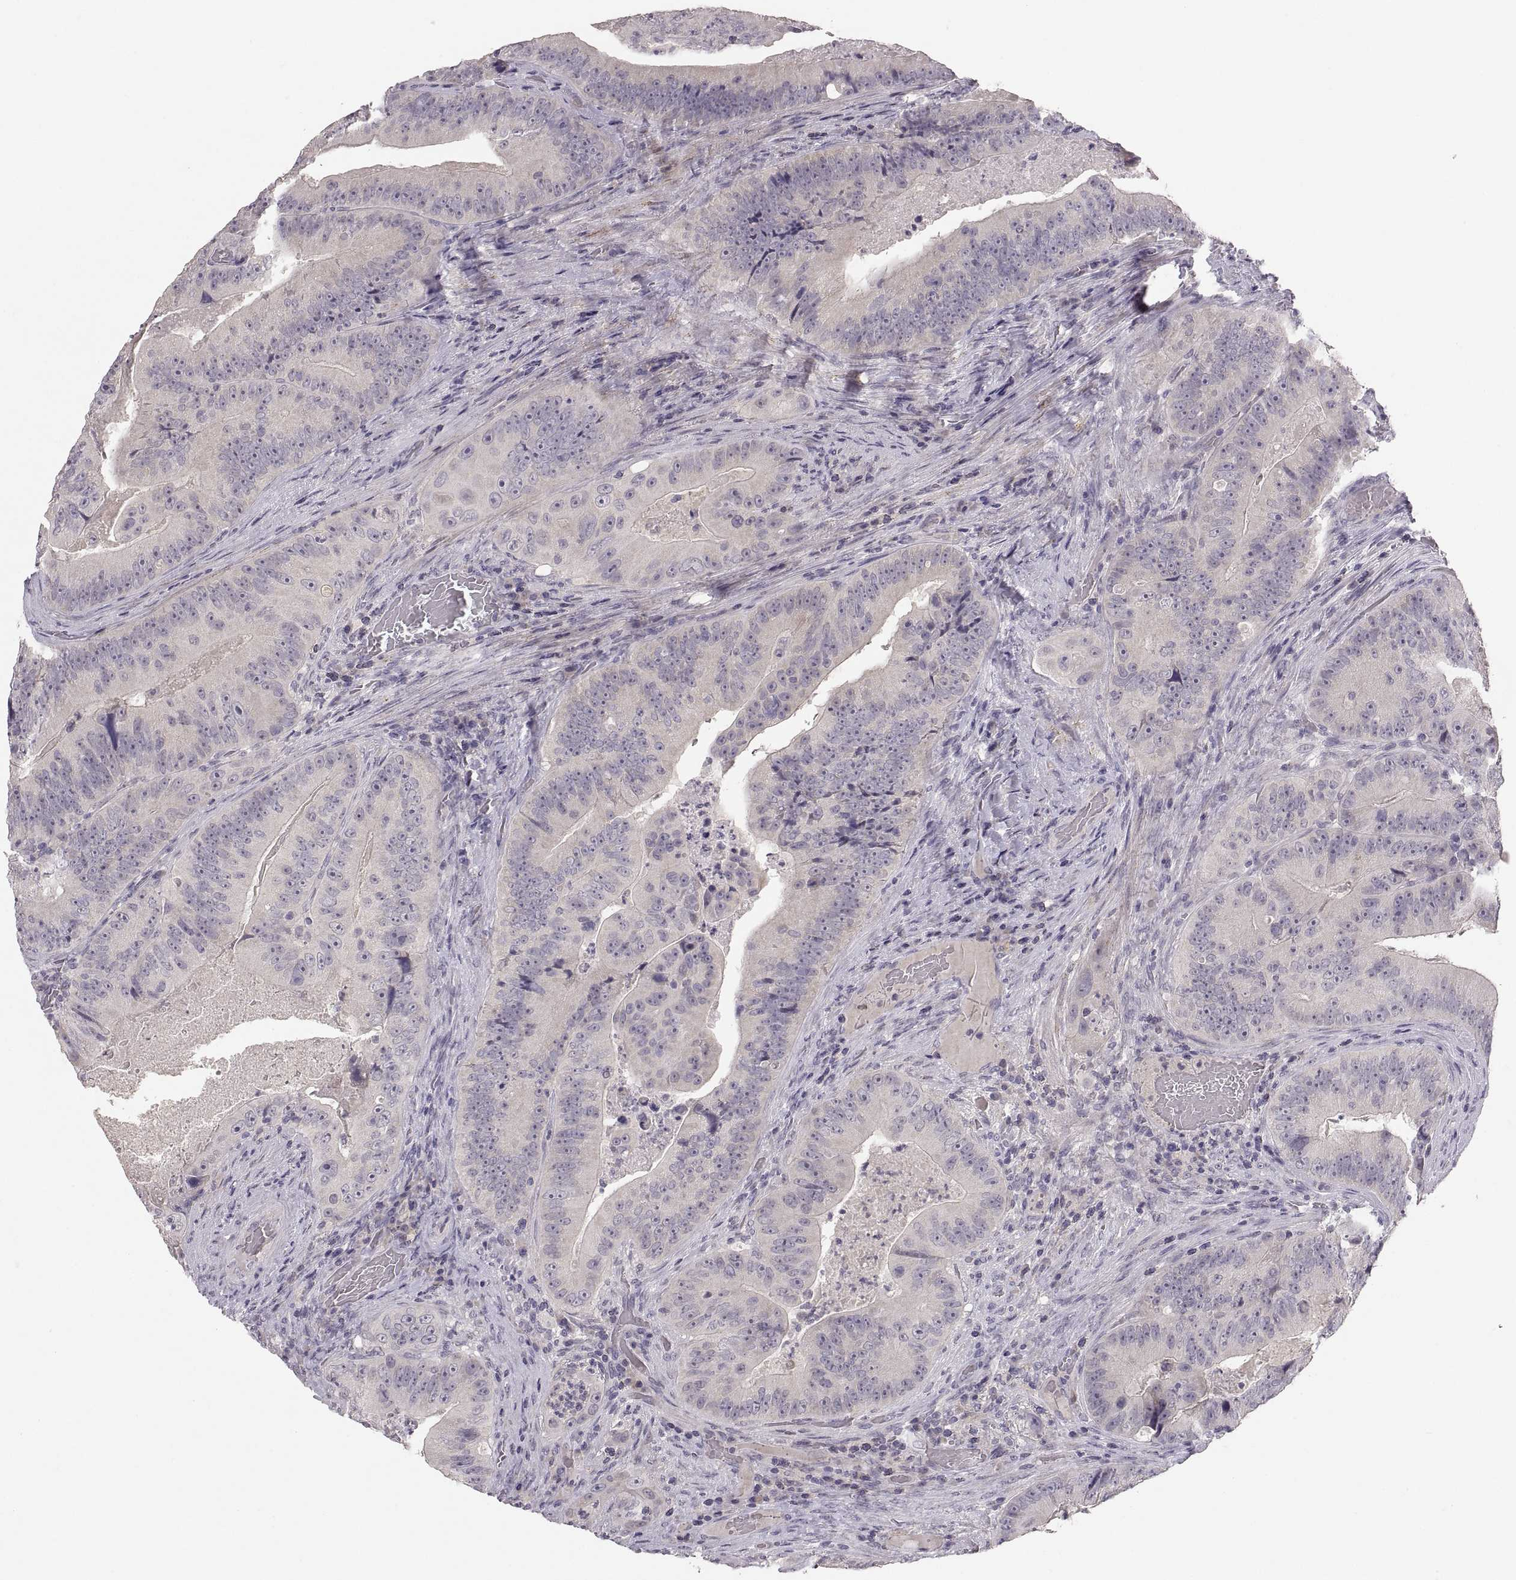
{"staining": {"intensity": "negative", "quantity": "none", "location": "none"}, "tissue": "colorectal cancer", "cell_type": "Tumor cells", "image_type": "cancer", "snomed": [{"axis": "morphology", "description": "Adenocarcinoma, NOS"}, {"axis": "topography", "description": "Colon"}], "caption": "Histopathology image shows no significant protein expression in tumor cells of colorectal cancer (adenocarcinoma).", "gene": "CDH2", "patient": {"sex": "female", "age": 86}}